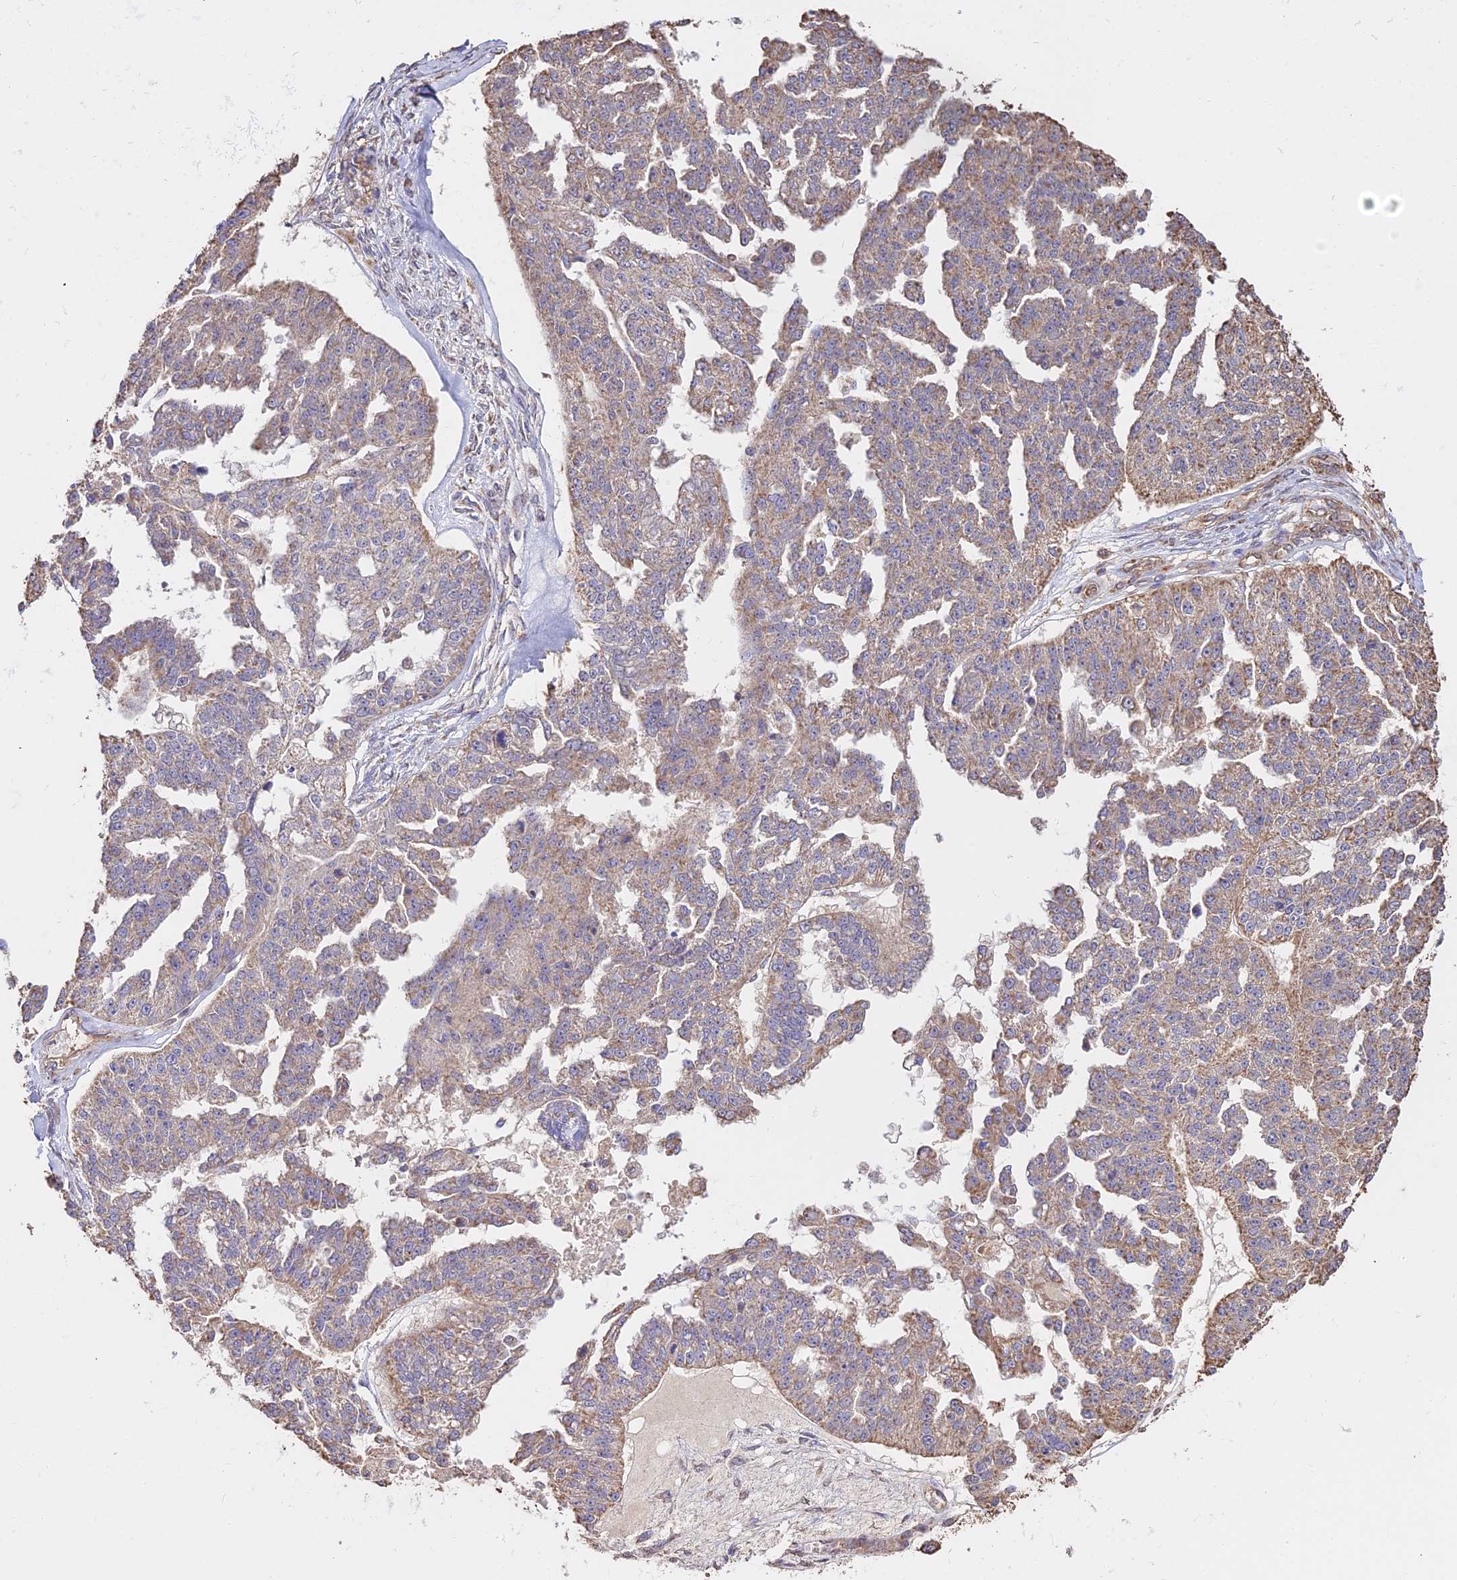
{"staining": {"intensity": "weak", "quantity": ">75%", "location": "cytoplasmic/membranous"}, "tissue": "ovarian cancer", "cell_type": "Tumor cells", "image_type": "cancer", "snomed": [{"axis": "morphology", "description": "Cystadenocarcinoma, serous, NOS"}, {"axis": "topography", "description": "Ovary"}], "caption": "IHC micrograph of neoplastic tissue: ovarian cancer (serous cystadenocarcinoma) stained using immunohistochemistry (IHC) reveals low levels of weak protein expression localized specifically in the cytoplasmic/membranous of tumor cells, appearing as a cytoplasmic/membranous brown color.", "gene": "METTL13", "patient": {"sex": "female", "age": 58}}